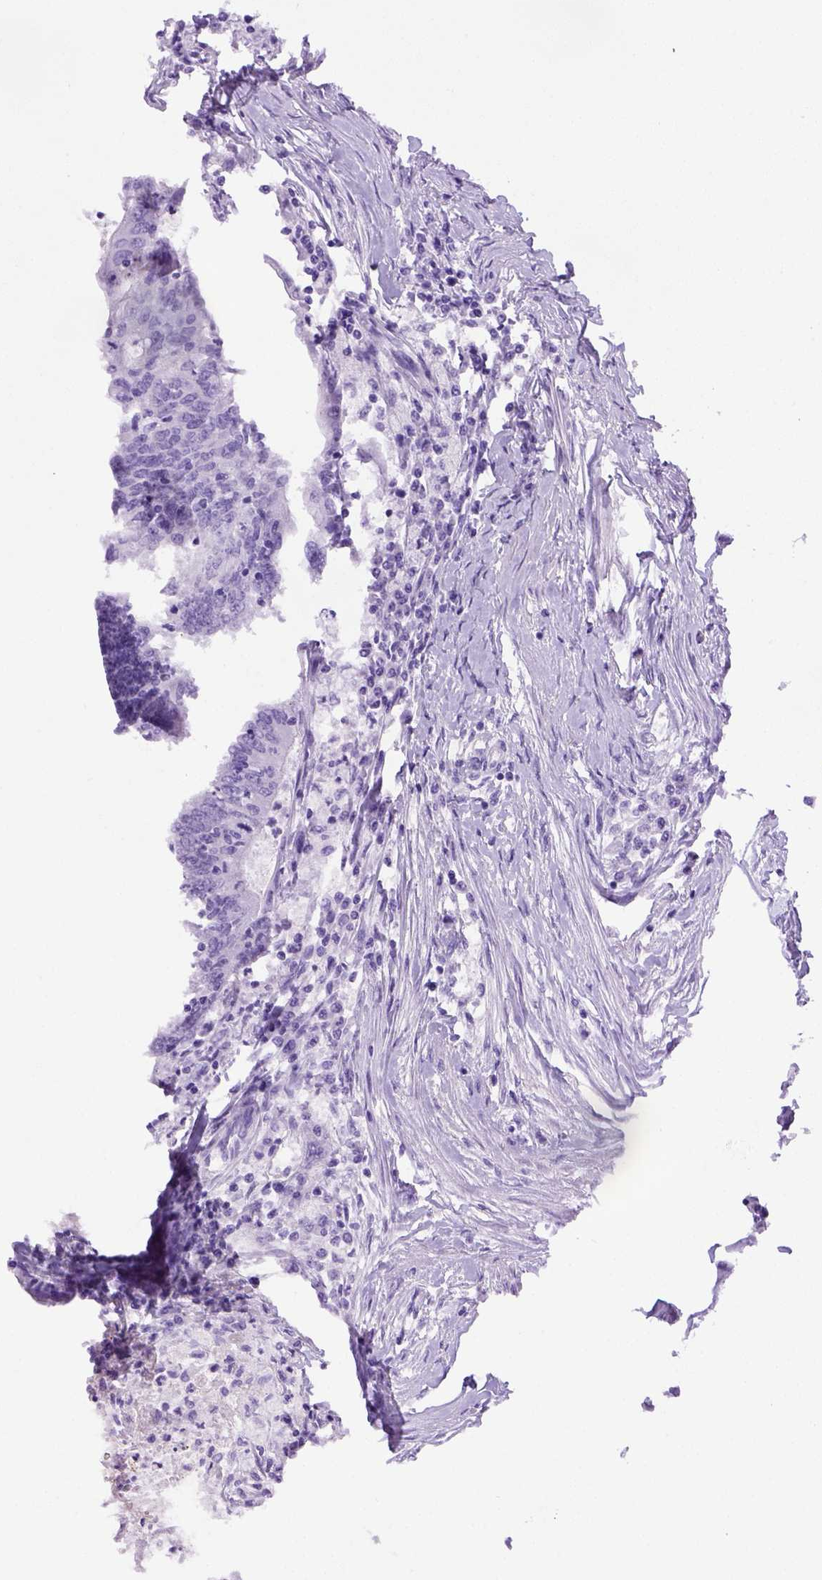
{"staining": {"intensity": "negative", "quantity": "none", "location": "none"}, "tissue": "colorectal cancer", "cell_type": "Tumor cells", "image_type": "cancer", "snomed": [{"axis": "morphology", "description": "Adenocarcinoma, NOS"}, {"axis": "topography", "description": "Colon"}], "caption": "Tumor cells are negative for protein expression in human adenocarcinoma (colorectal).", "gene": "ITIH4", "patient": {"sex": "female", "age": 70}}